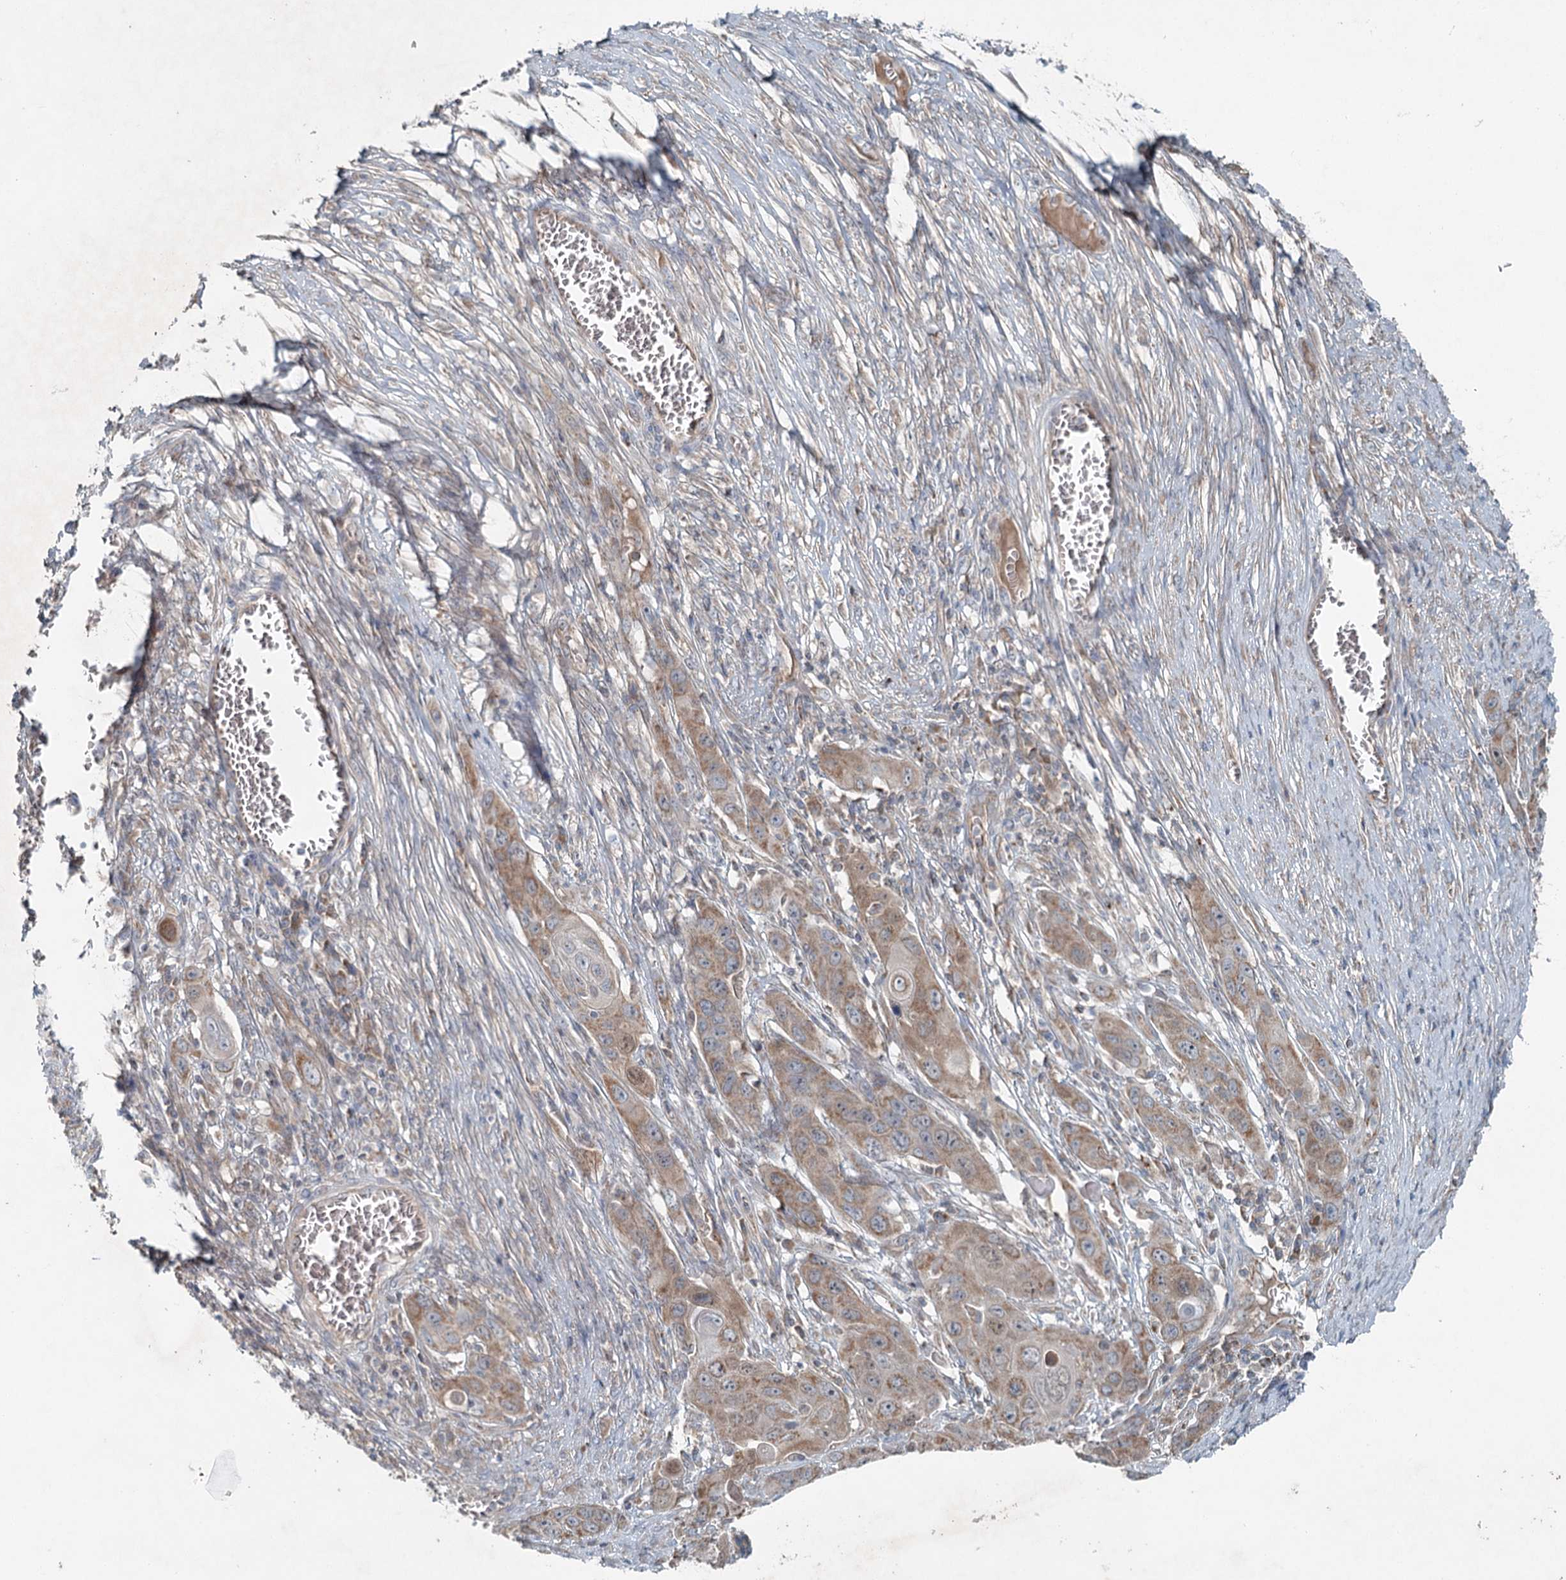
{"staining": {"intensity": "moderate", "quantity": ">75%", "location": "cytoplasmic/membranous"}, "tissue": "skin cancer", "cell_type": "Tumor cells", "image_type": "cancer", "snomed": [{"axis": "morphology", "description": "Squamous cell carcinoma, NOS"}, {"axis": "topography", "description": "Skin"}], "caption": "This is an image of immunohistochemistry staining of squamous cell carcinoma (skin), which shows moderate positivity in the cytoplasmic/membranous of tumor cells.", "gene": "CHCHD5", "patient": {"sex": "male", "age": 55}}